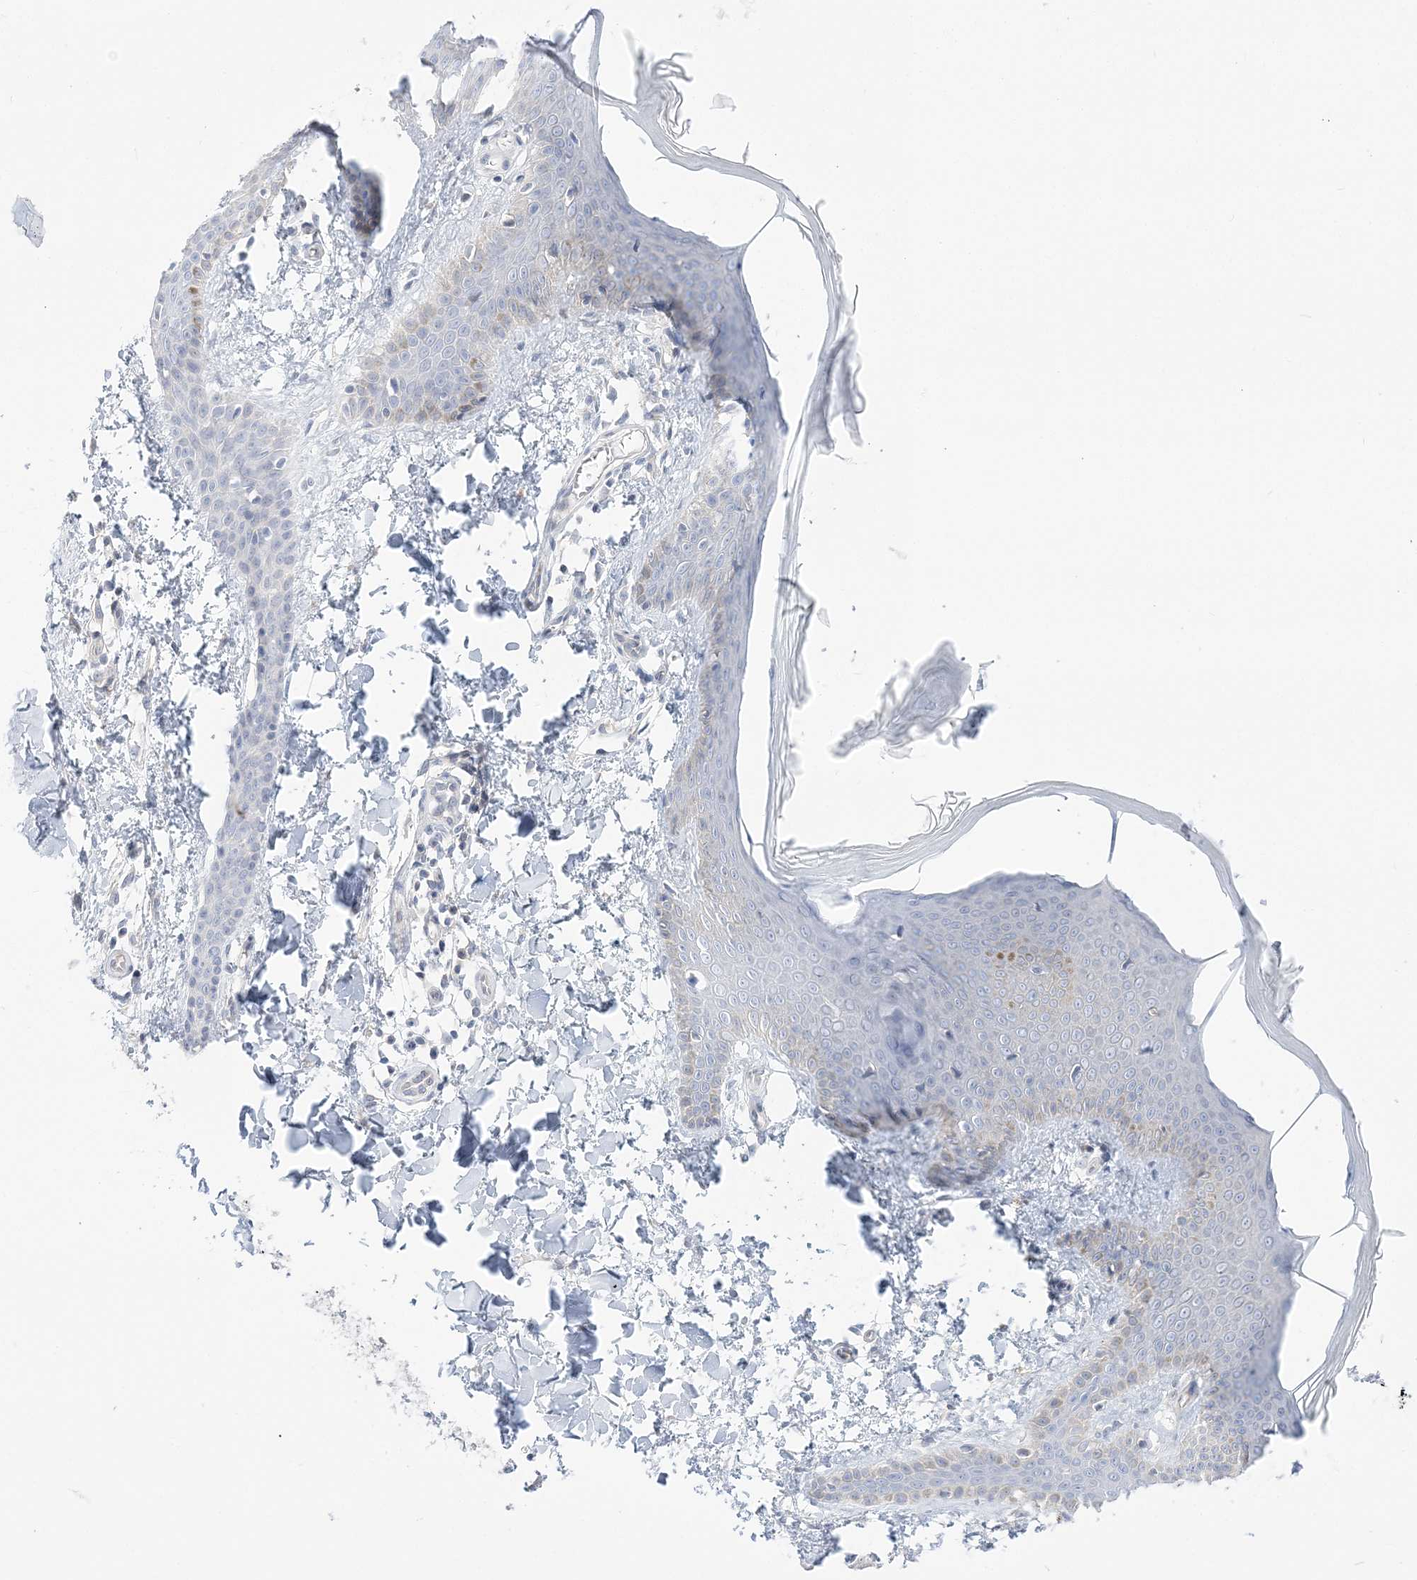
{"staining": {"intensity": "negative", "quantity": "none", "location": "none"}, "tissue": "skin", "cell_type": "Fibroblasts", "image_type": "normal", "snomed": [{"axis": "morphology", "description": "Normal tissue, NOS"}, {"axis": "topography", "description": "Skin"}], "caption": "Fibroblasts are negative for brown protein staining in unremarkable skin.", "gene": "THADA", "patient": {"sex": "male", "age": 36}}